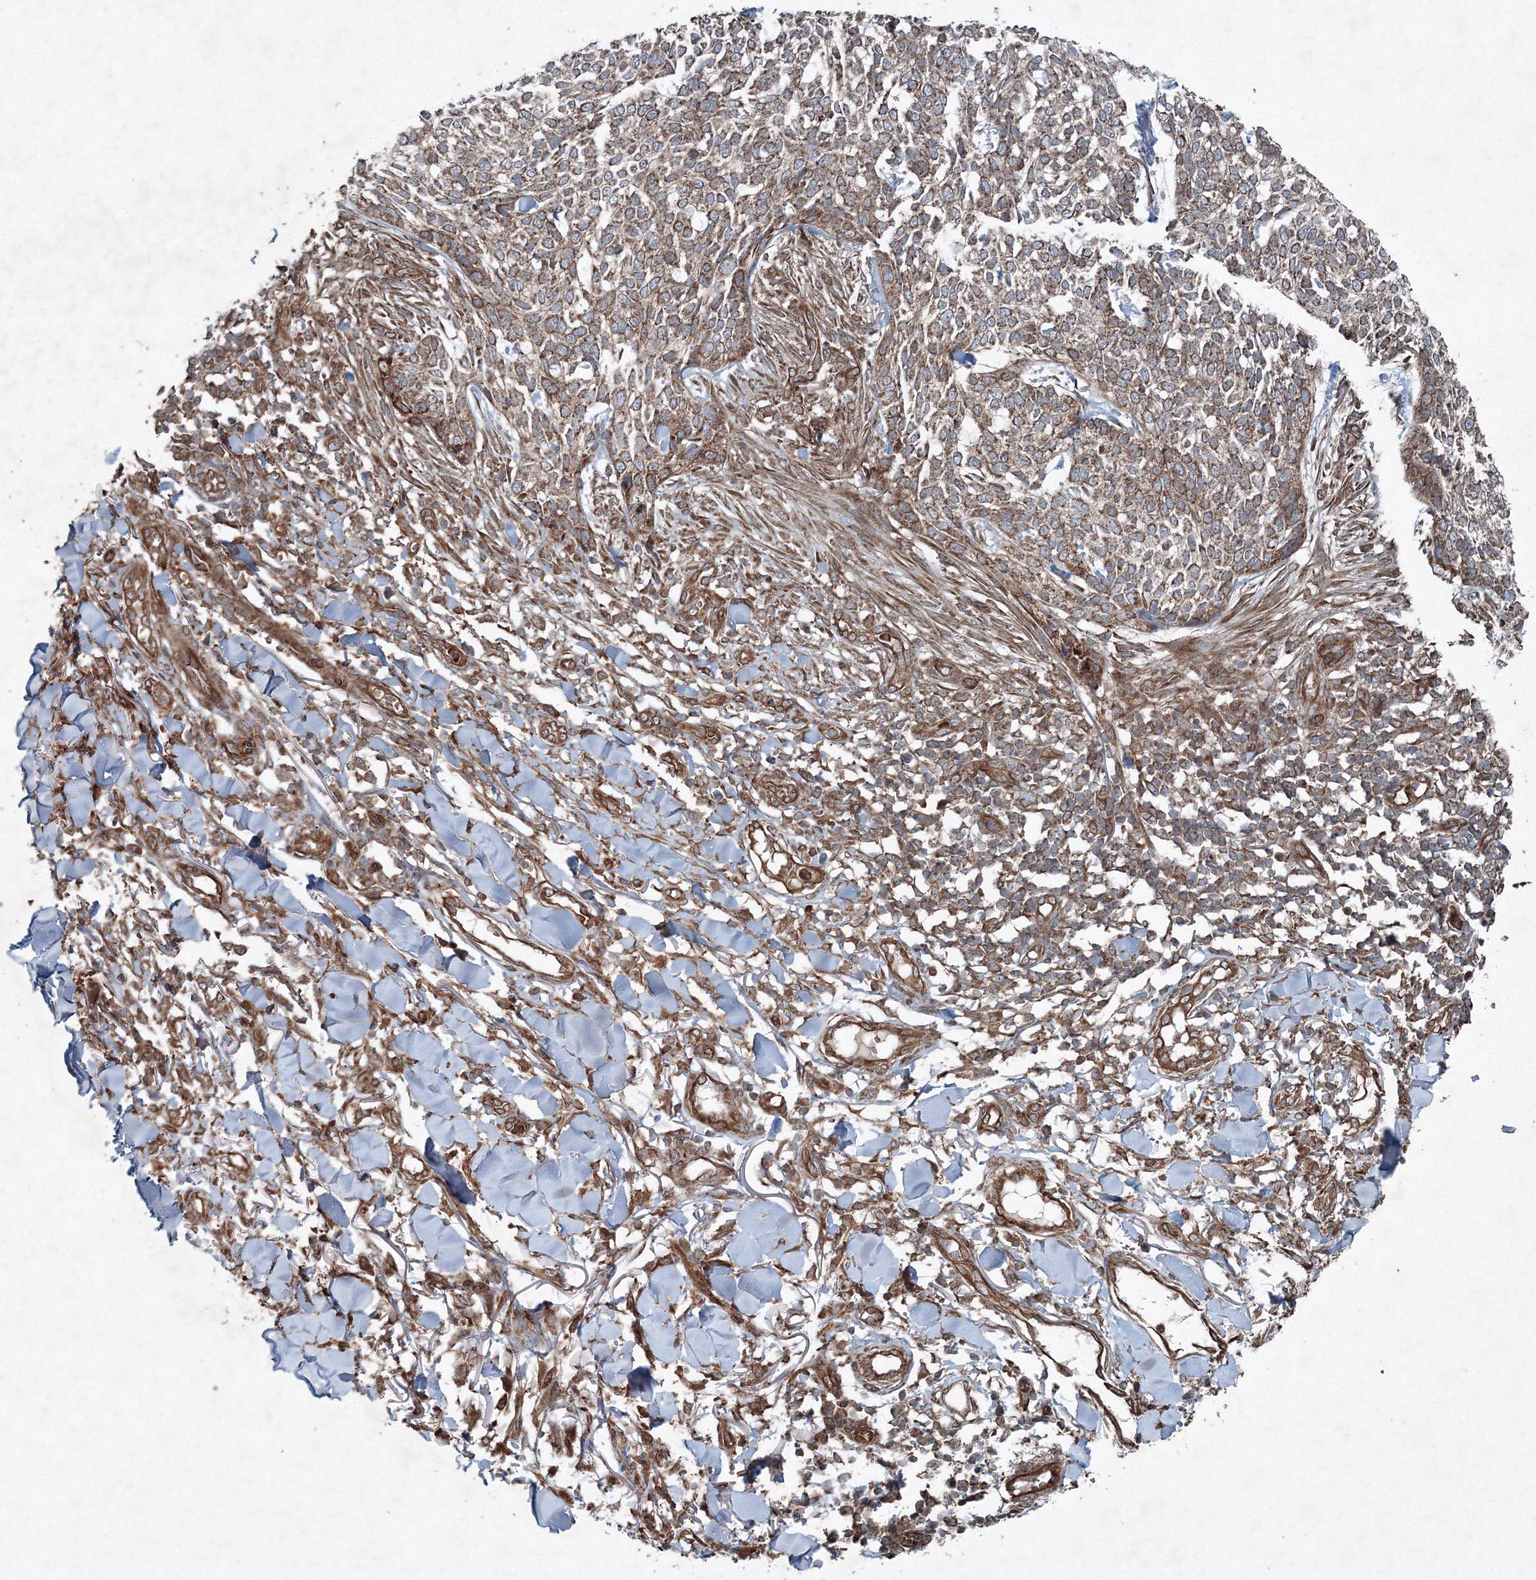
{"staining": {"intensity": "moderate", "quantity": ">75%", "location": "cytoplasmic/membranous"}, "tissue": "skin cancer", "cell_type": "Tumor cells", "image_type": "cancer", "snomed": [{"axis": "morphology", "description": "Basal cell carcinoma"}, {"axis": "topography", "description": "Skin"}], "caption": "Immunohistochemical staining of human skin cancer reveals moderate cytoplasmic/membranous protein expression in approximately >75% of tumor cells. (Brightfield microscopy of DAB IHC at high magnification).", "gene": "COPS7B", "patient": {"sex": "female", "age": 64}}